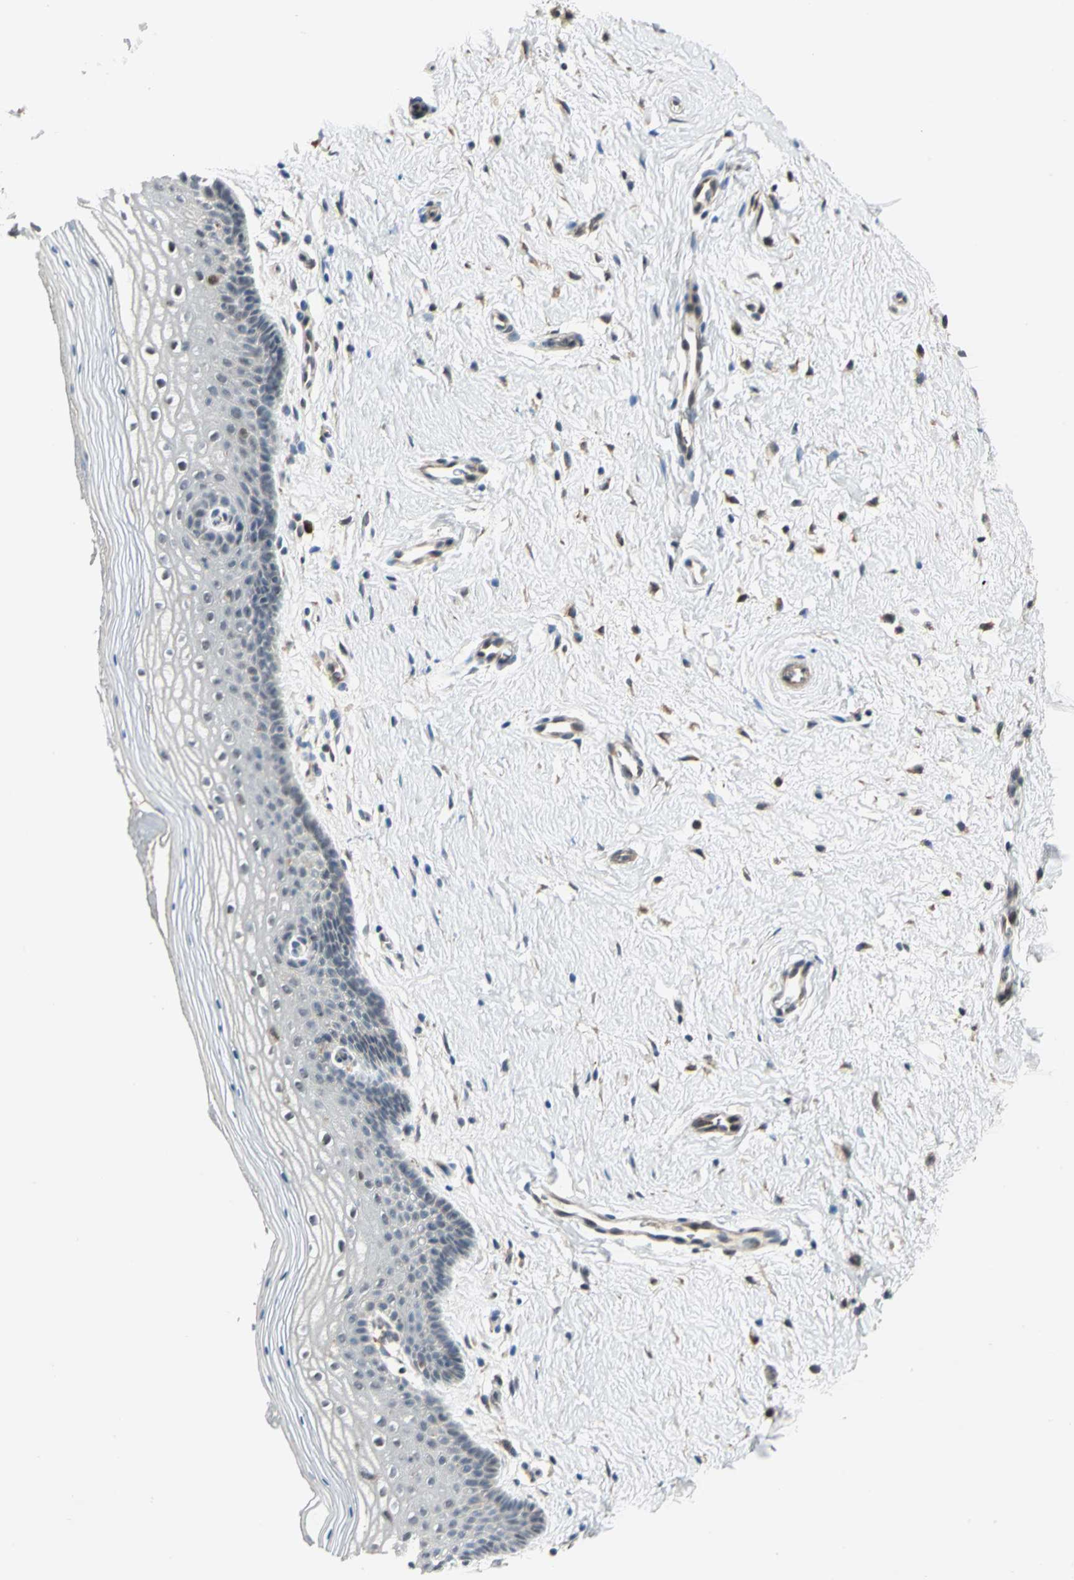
{"staining": {"intensity": "weak", "quantity": "<25%", "location": "cytoplasmic/membranous"}, "tissue": "vagina", "cell_type": "Squamous epithelial cells", "image_type": "normal", "snomed": [{"axis": "morphology", "description": "Normal tissue, NOS"}, {"axis": "topography", "description": "Vagina"}], "caption": "Immunohistochemistry image of normal vagina: human vagina stained with DAB (3,3'-diaminobenzidine) demonstrates no significant protein staining in squamous epithelial cells.", "gene": "PLAGL2", "patient": {"sex": "female", "age": 46}}